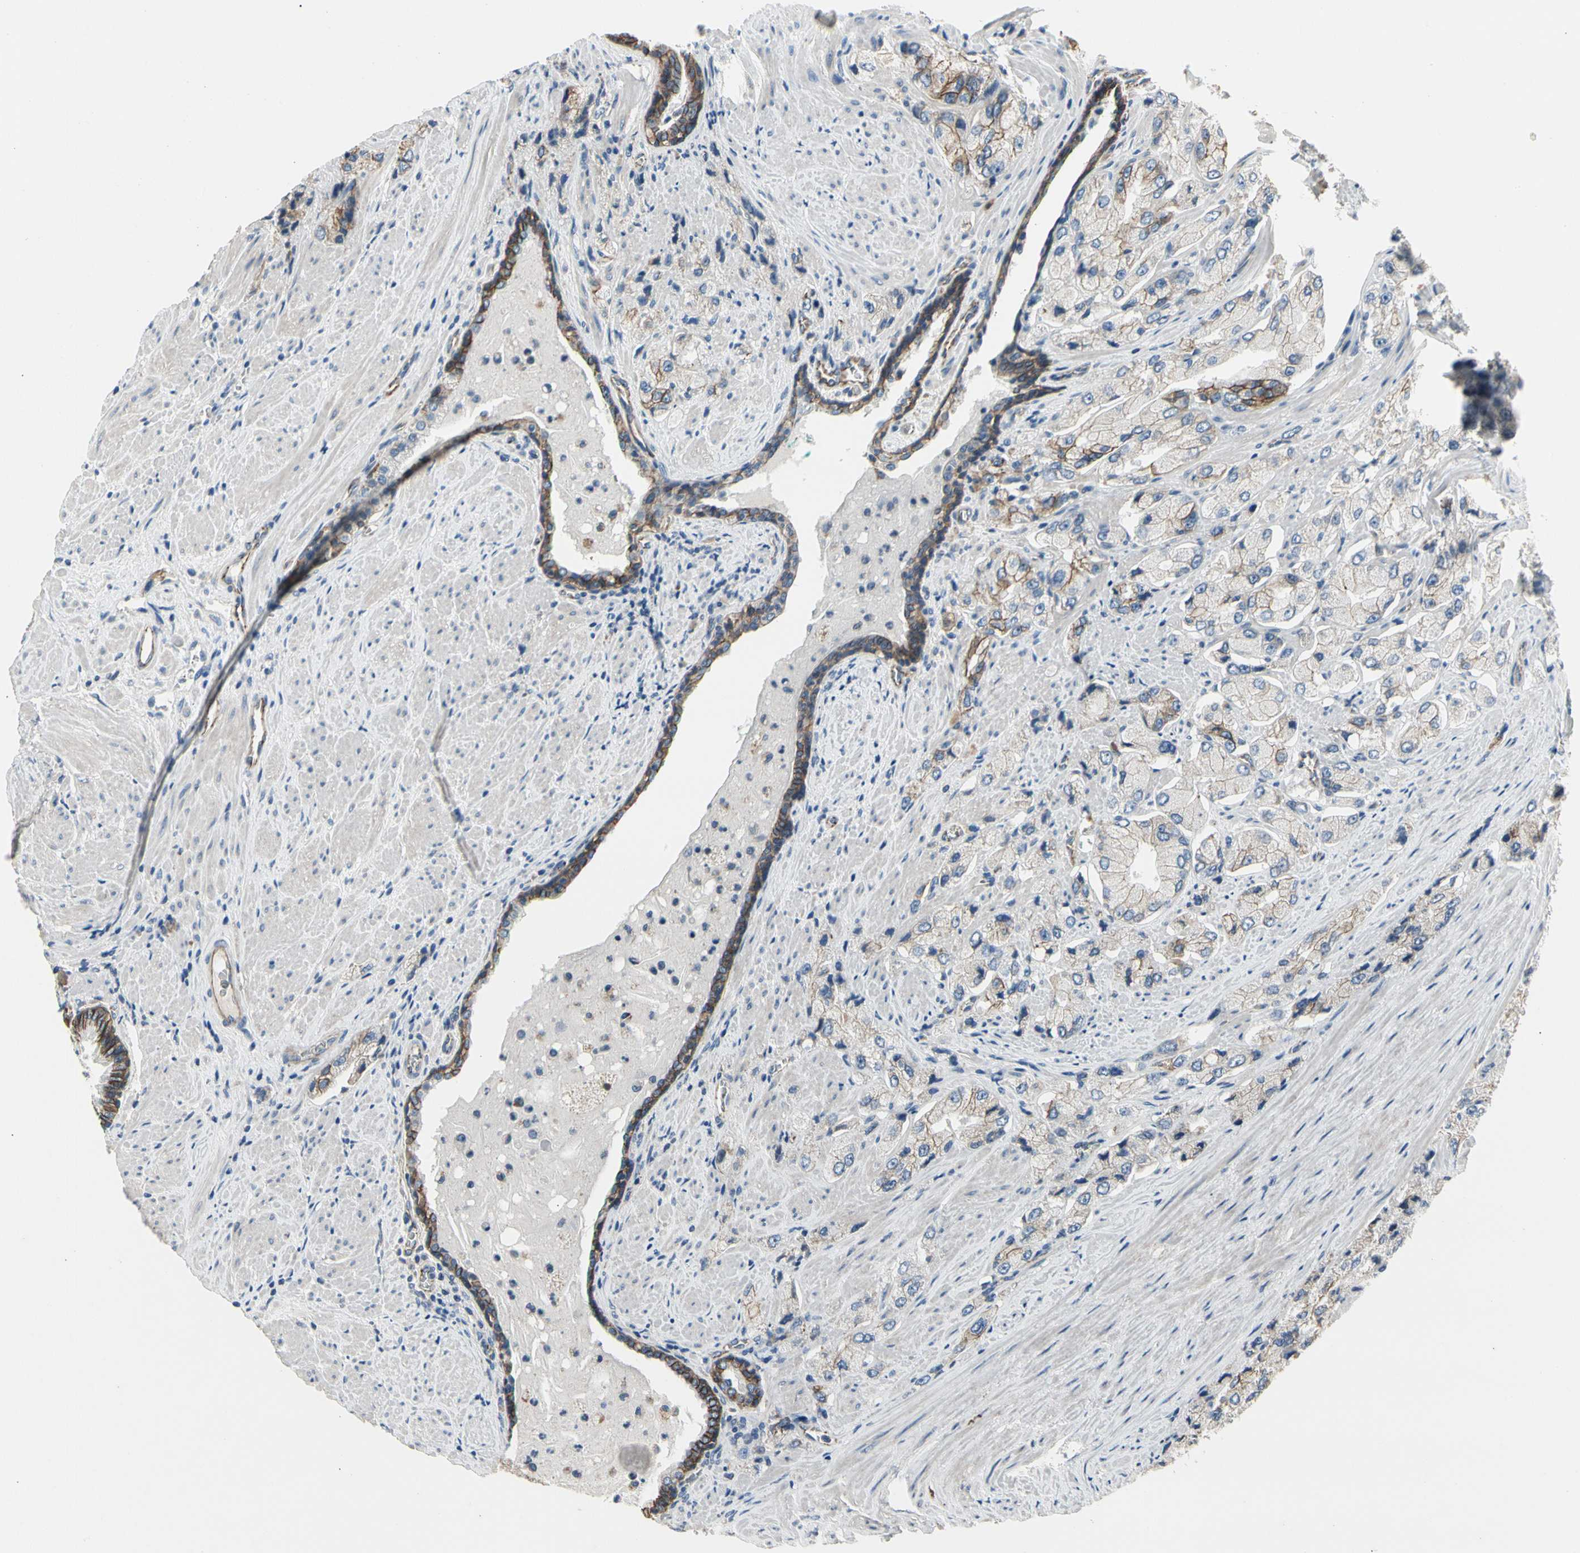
{"staining": {"intensity": "moderate", "quantity": "25%-75%", "location": "cytoplasmic/membranous"}, "tissue": "prostate cancer", "cell_type": "Tumor cells", "image_type": "cancer", "snomed": [{"axis": "morphology", "description": "Adenocarcinoma, High grade"}, {"axis": "topography", "description": "Prostate"}], "caption": "This micrograph reveals IHC staining of human adenocarcinoma (high-grade) (prostate), with medium moderate cytoplasmic/membranous staining in about 25%-75% of tumor cells.", "gene": "LGR6", "patient": {"sex": "male", "age": 58}}